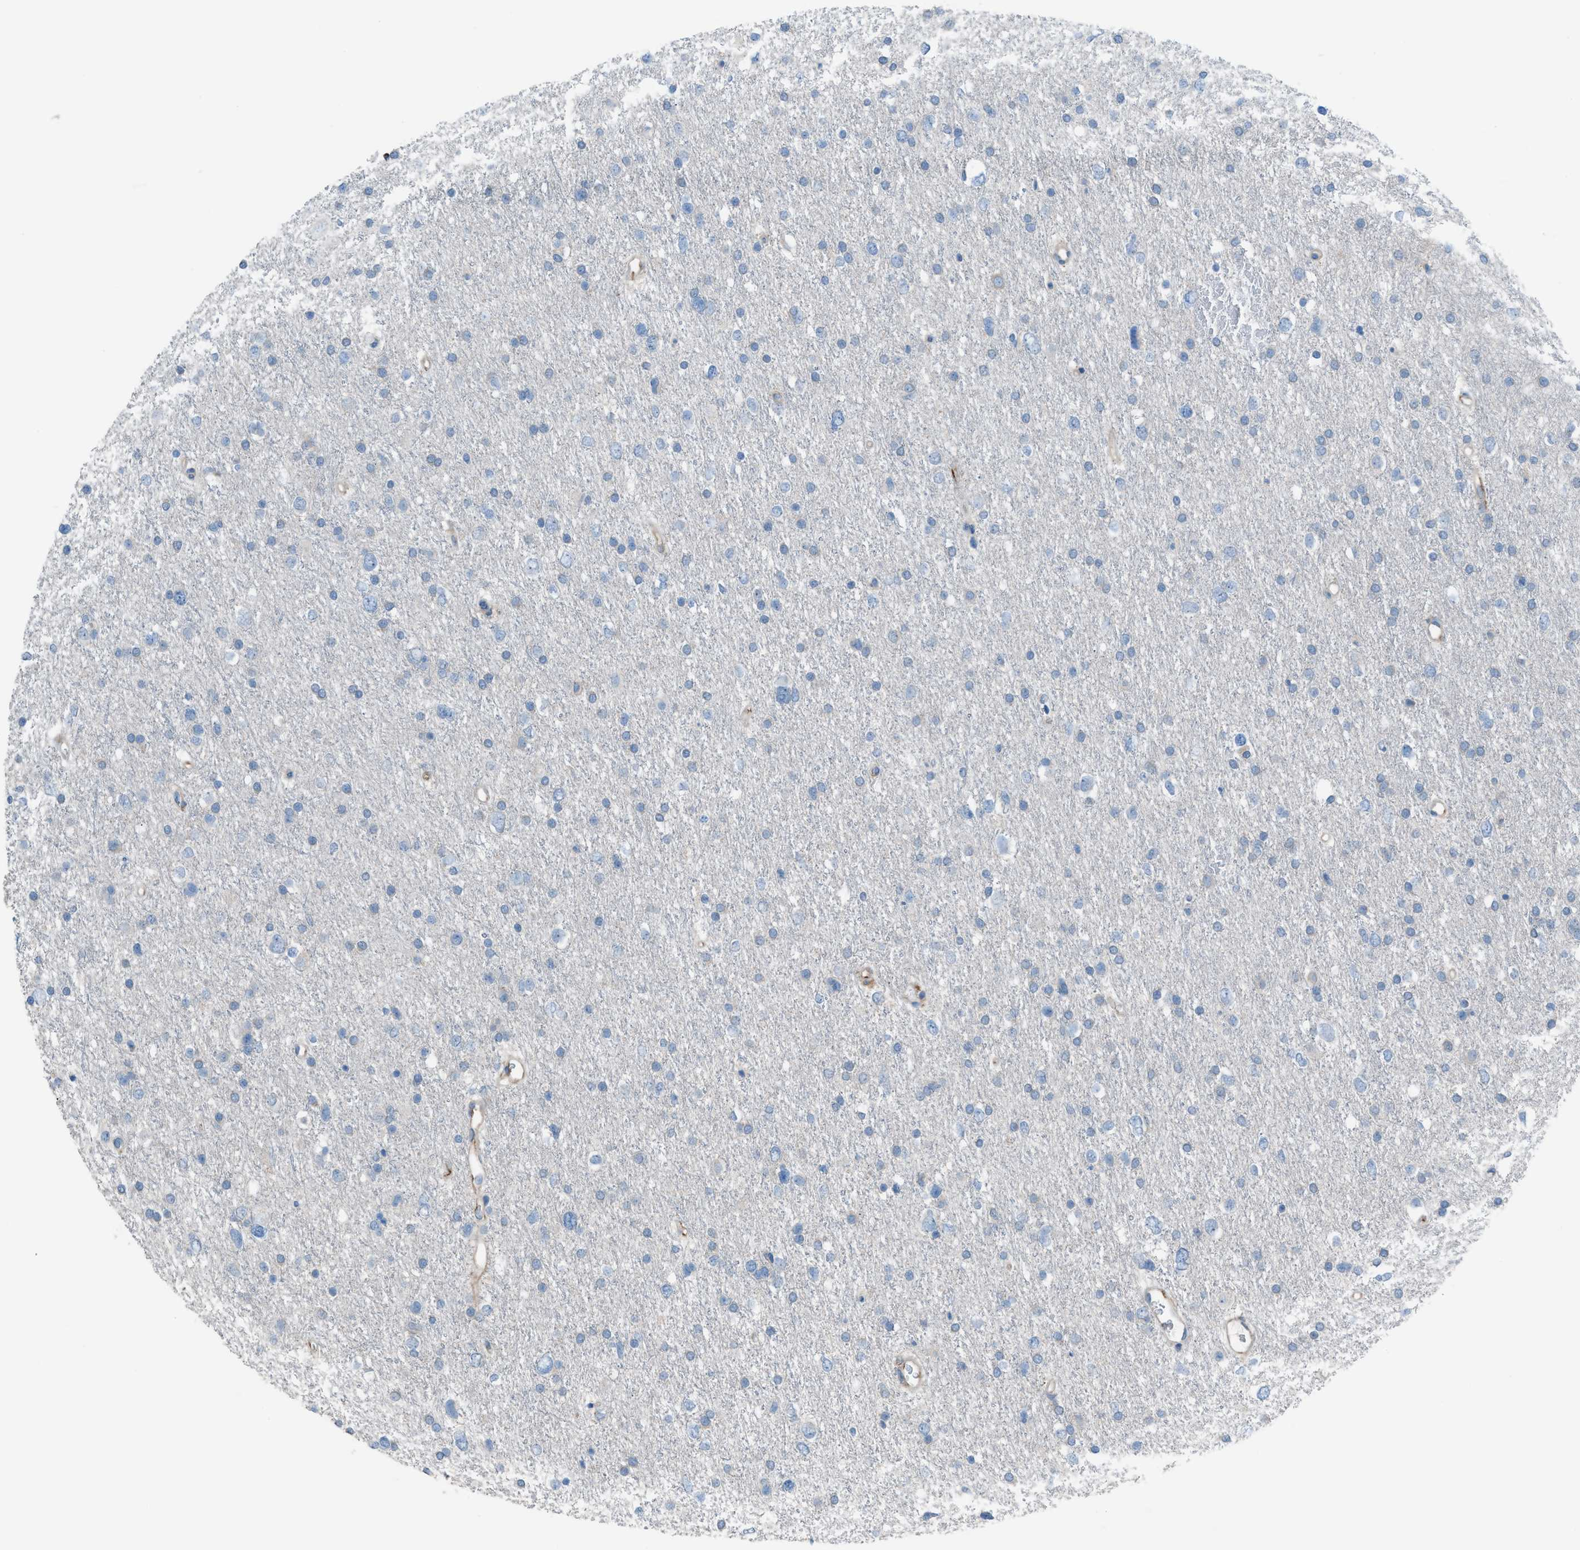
{"staining": {"intensity": "negative", "quantity": "none", "location": "none"}, "tissue": "glioma", "cell_type": "Tumor cells", "image_type": "cancer", "snomed": [{"axis": "morphology", "description": "Glioma, malignant, Low grade"}, {"axis": "topography", "description": "Brain"}], "caption": "This is an immunohistochemistry photomicrograph of glioma. There is no positivity in tumor cells.", "gene": "HEG1", "patient": {"sex": "female", "age": 37}}